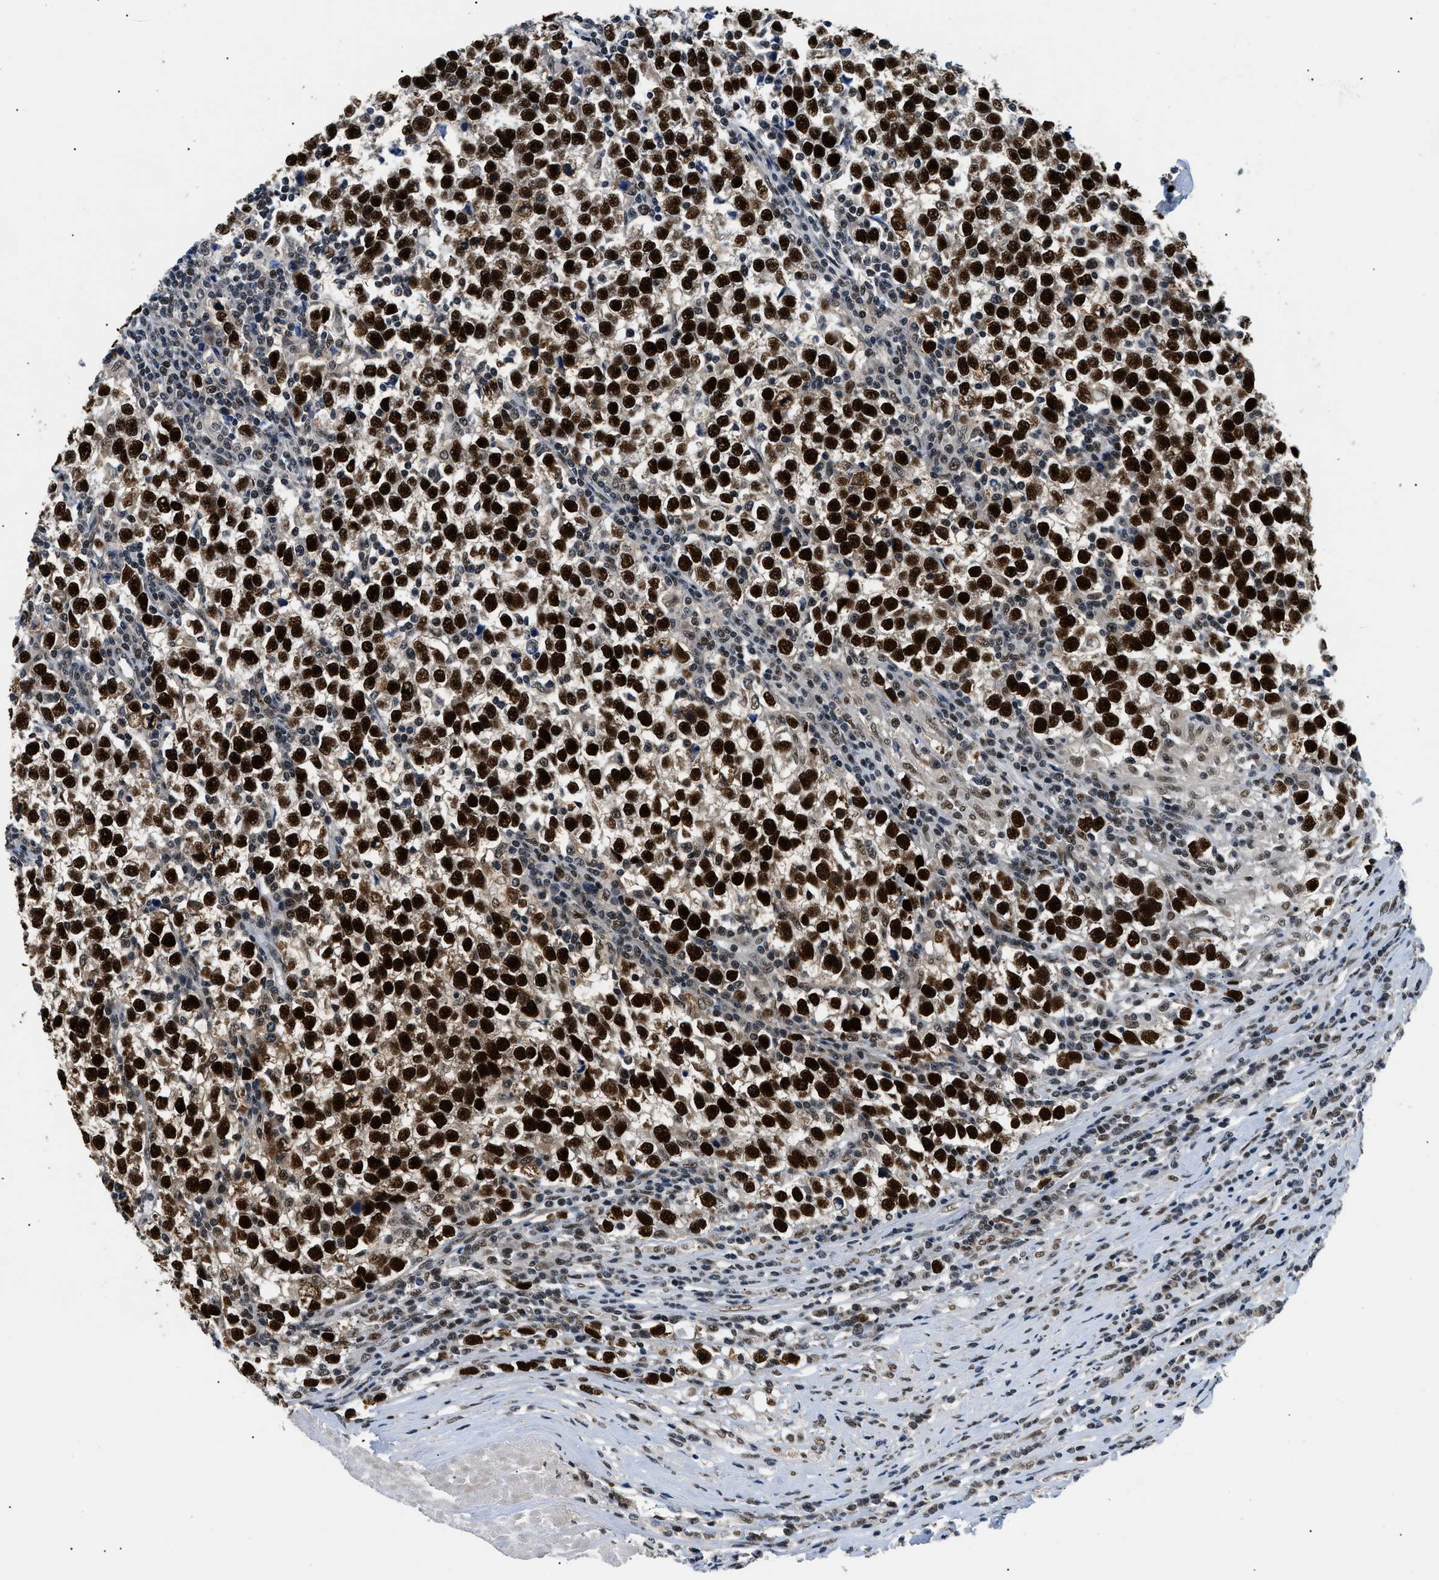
{"staining": {"intensity": "strong", "quantity": ">75%", "location": "nuclear"}, "tissue": "testis cancer", "cell_type": "Tumor cells", "image_type": "cancer", "snomed": [{"axis": "morphology", "description": "Normal tissue, NOS"}, {"axis": "morphology", "description": "Seminoma, NOS"}, {"axis": "topography", "description": "Testis"}], "caption": "This is a micrograph of IHC staining of testis cancer (seminoma), which shows strong staining in the nuclear of tumor cells.", "gene": "KDM3B", "patient": {"sex": "male", "age": 43}}